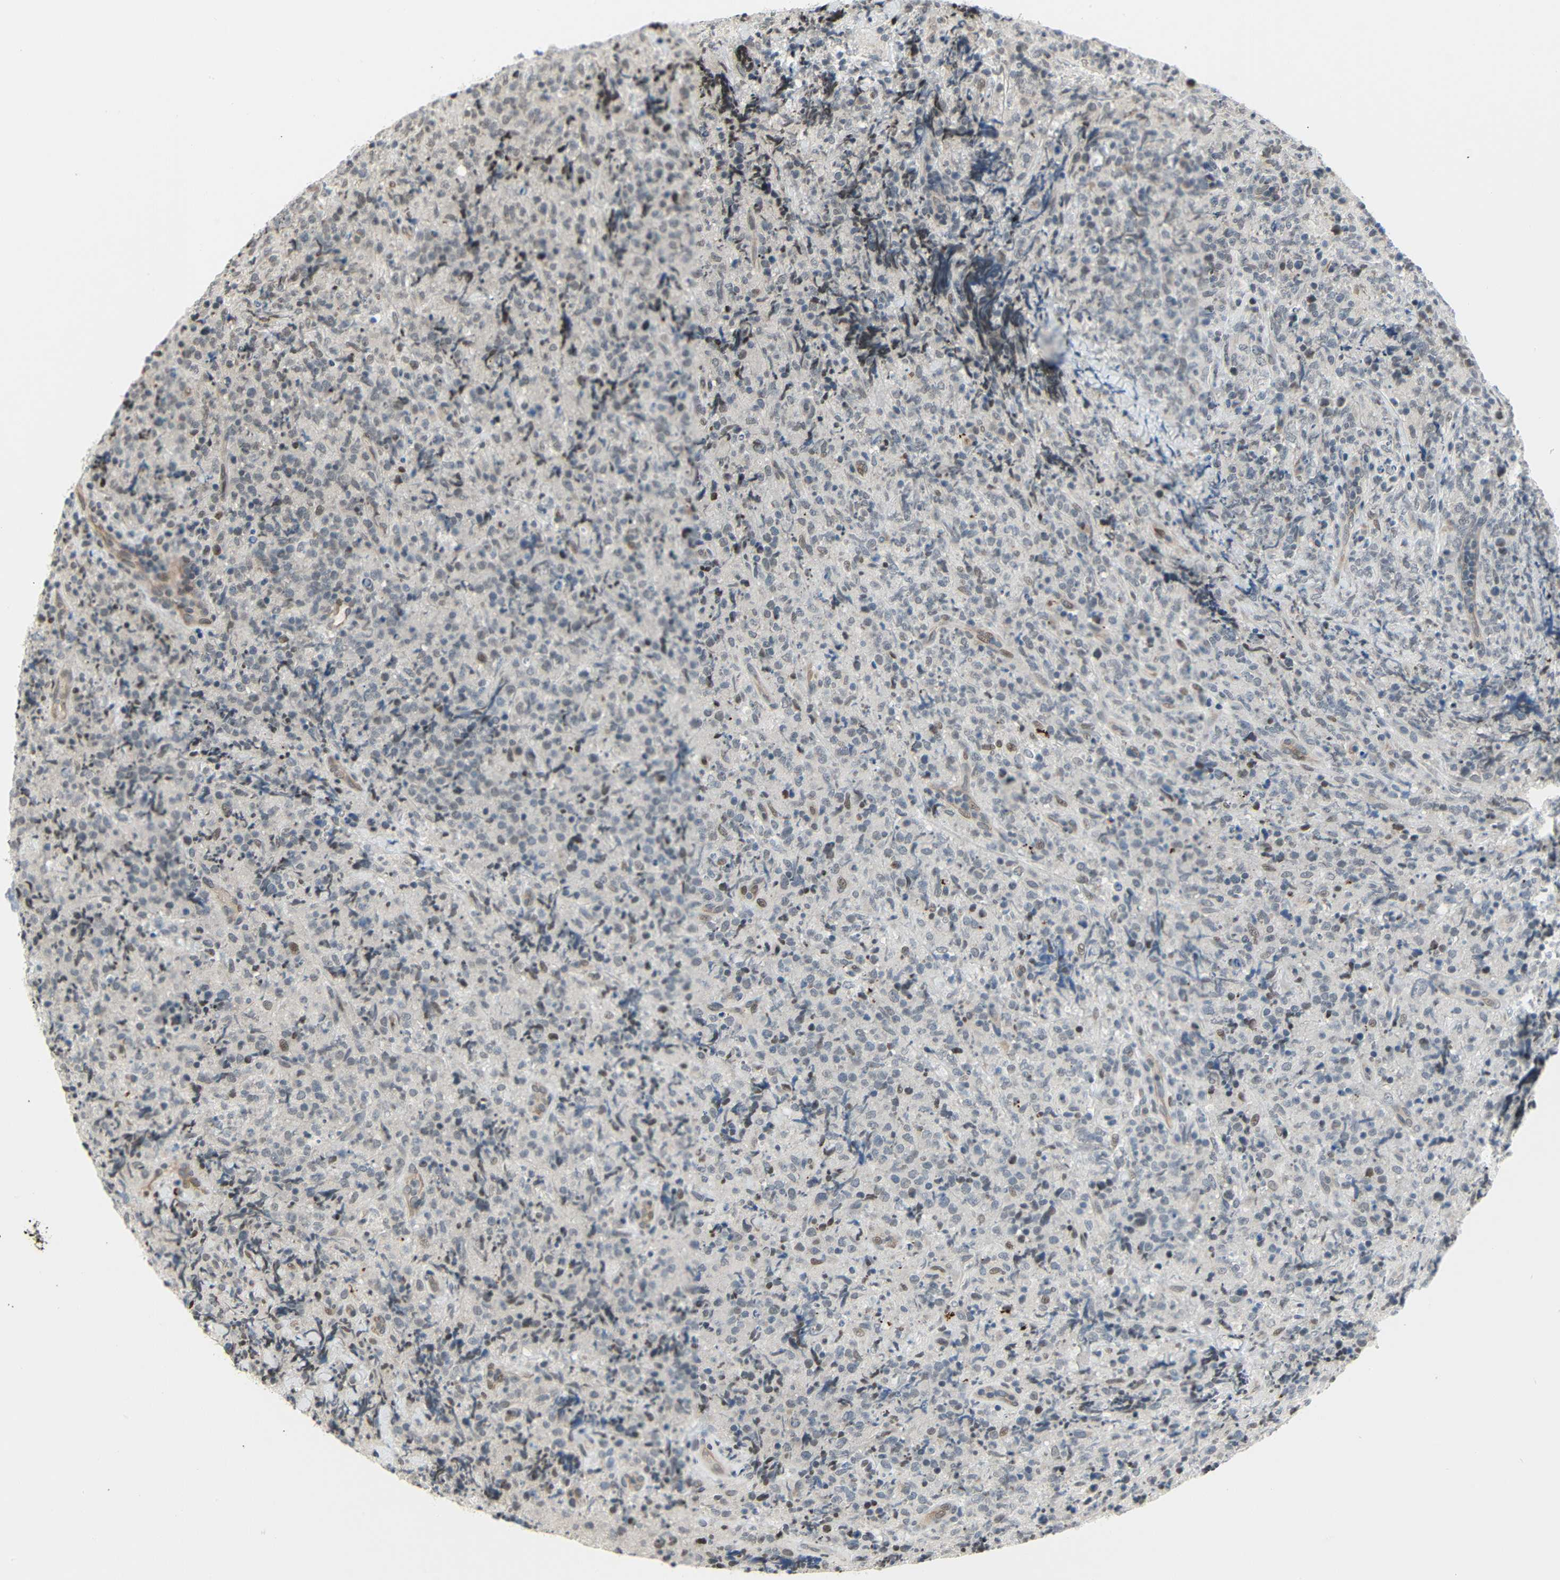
{"staining": {"intensity": "weak", "quantity": "<25%", "location": "nuclear"}, "tissue": "lymphoma", "cell_type": "Tumor cells", "image_type": "cancer", "snomed": [{"axis": "morphology", "description": "Malignant lymphoma, non-Hodgkin's type, High grade"}, {"axis": "topography", "description": "Tonsil"}], "caption": "An image of human lymphoma is negative for staining in tumor cells. (DAB (3,3'-diaminobenzidine) IHC, high magnification).", "gene": "IMPG2", "patient": {"sex": "female", "age": 36}}